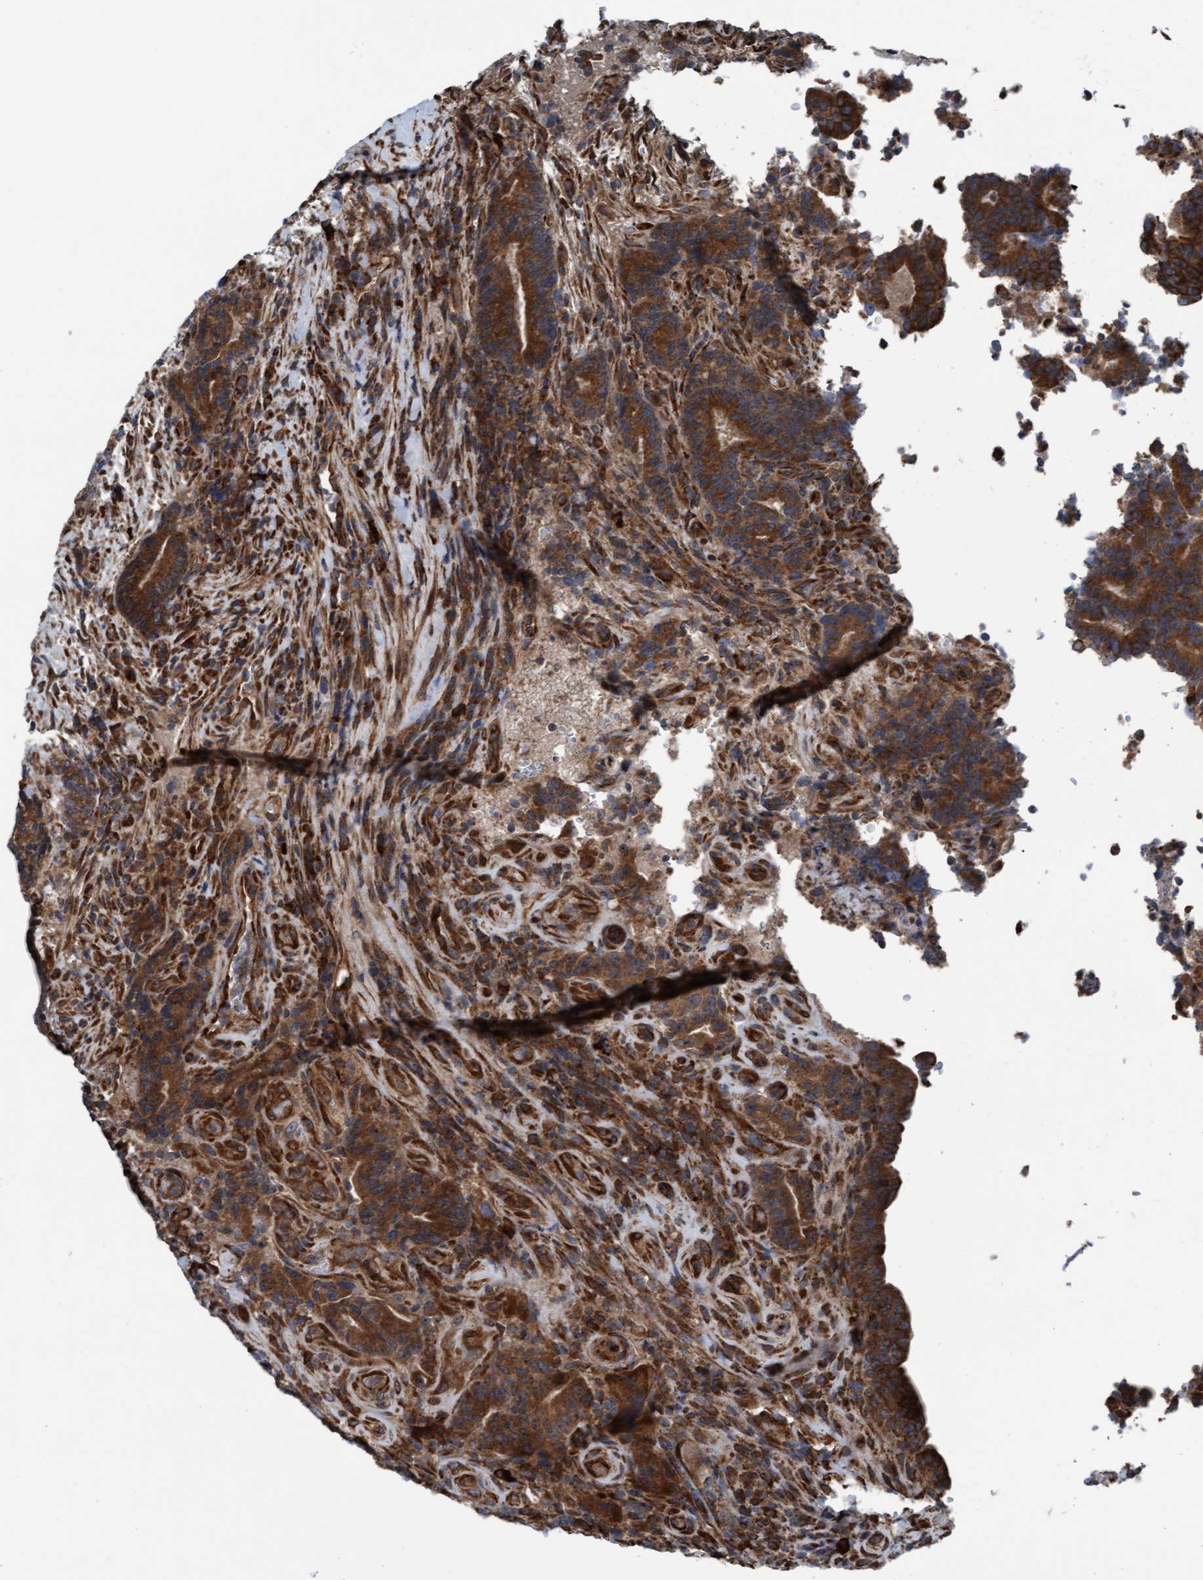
{"staining": {"intensity": "strong", "quantity": ">75%", "location": "cytoplasmic/membranous"}, "tissue": "colorectal cancer", "cell_type": "Tumor cells", "image_type": "cancer", "snomed": [{"axis": "morphology", "description": "Normal tissue, NOS"}, {"axis": "morphology", "description": "Adenocarcinoma, NOS"}, {"axis": "topography", "description": "Colon"}], "caption": "Colorectal cancer tissue displays strong cytoplasmic/membranous positivity in about >75% of tumor cells (brown staining indicates protein expression, while blue staining denotes nuclei).", "gene": "RAP1GAP2", "patient": {"sex": "female", "age": 75}}